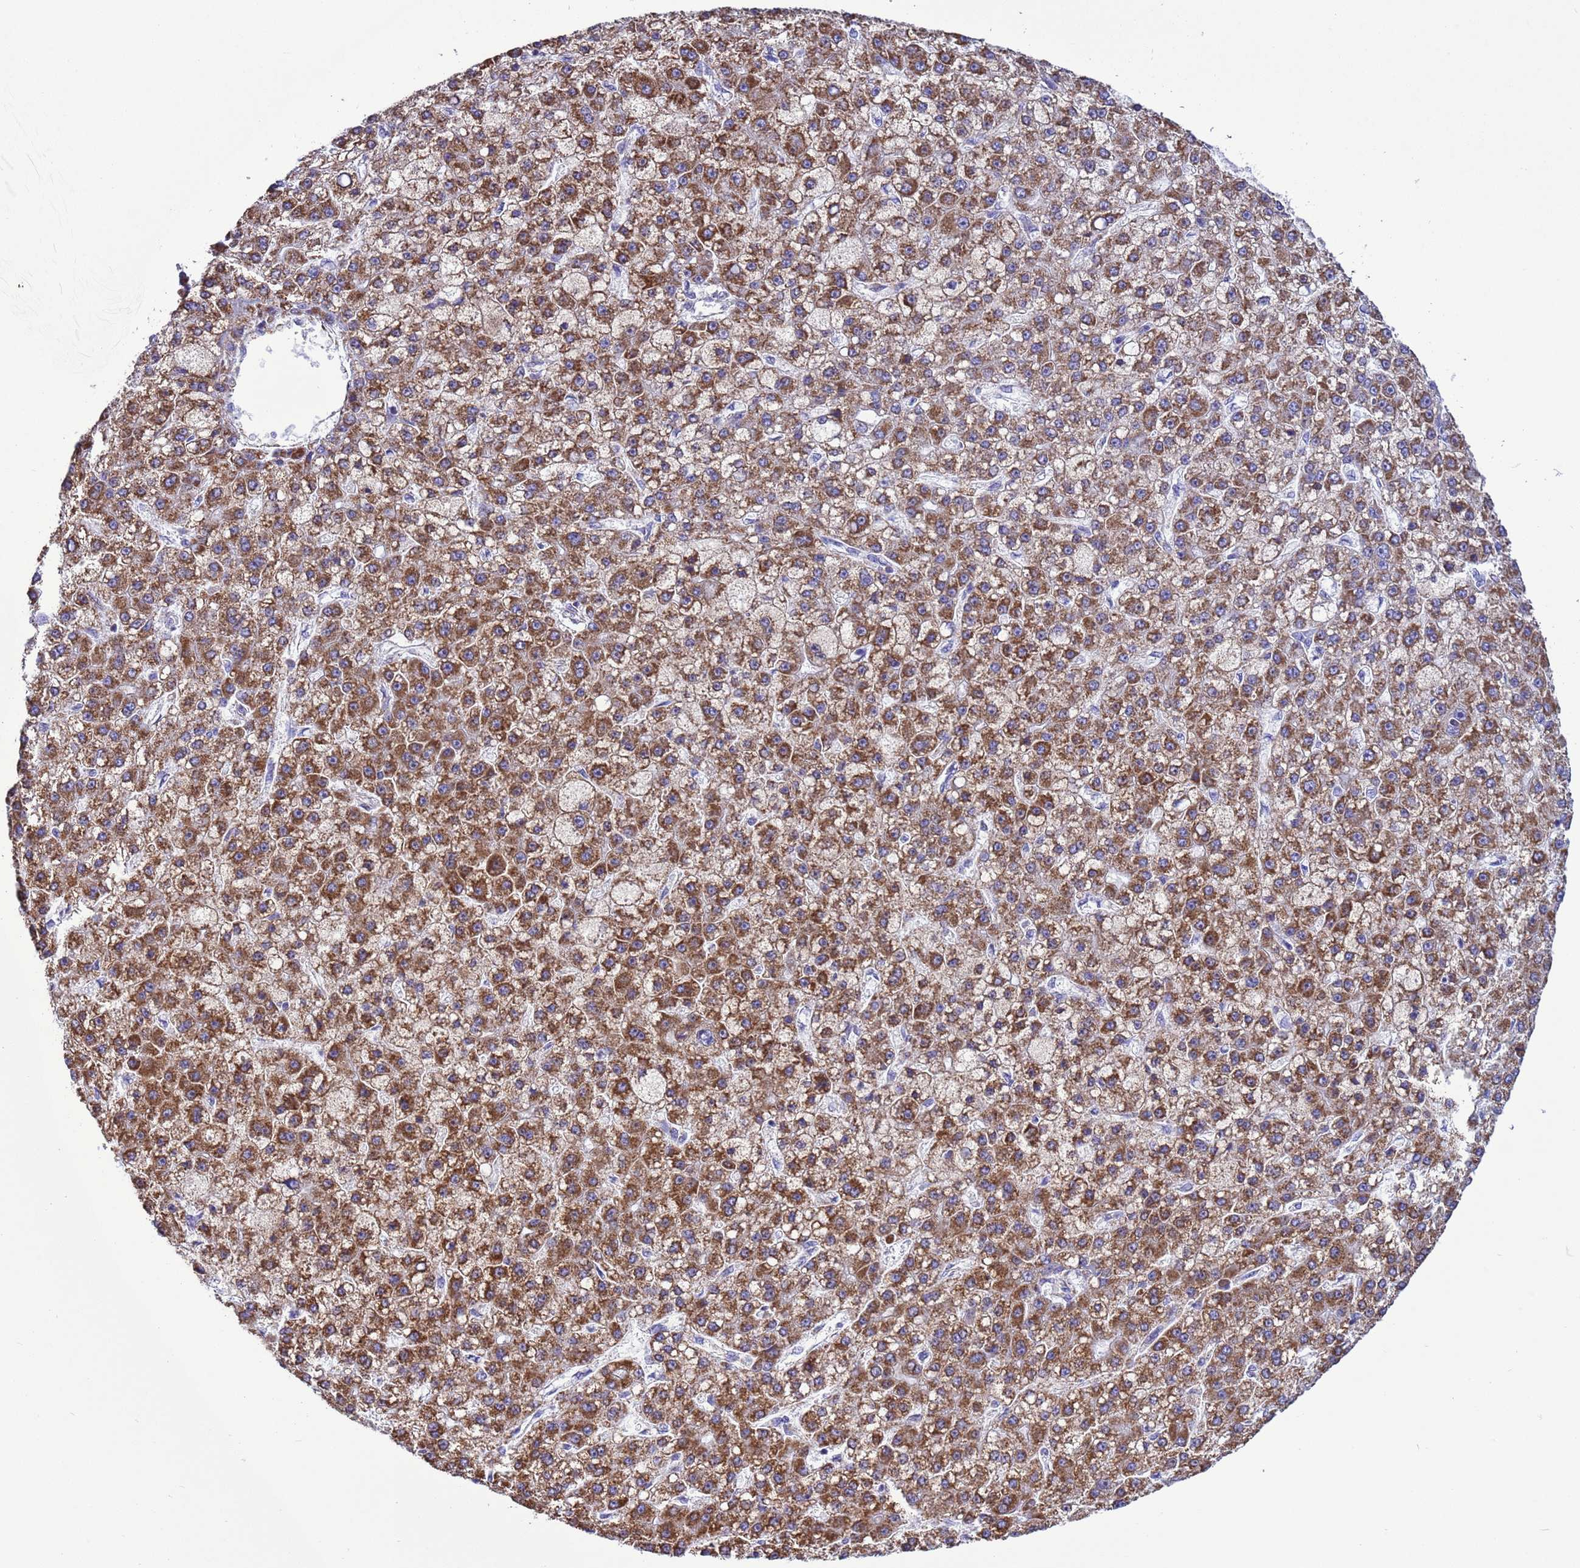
{"staining": {"intensity": "moderate", "quantity": ">75%", "location": "cytoplasmic/membranous"}, "tissue": "liver cancer", "cell_type": "Tumor cells", "image_type": "cancer", "snomed": [{"axis": "morphology", "description": "Carcinoma, Hepatocellular, NOS"}, {"axis": "topography", "description": "Liver"}], "caption": "Liver cancer (hepatocellular carcinoma) stained with immunohistochemistry (IHC) reveals moderate cytoplasmic/membranous staining in approximately >75% of tumor cells.", "gene": "CCDC191", "patient": {"sex": "male", "age": 67}}